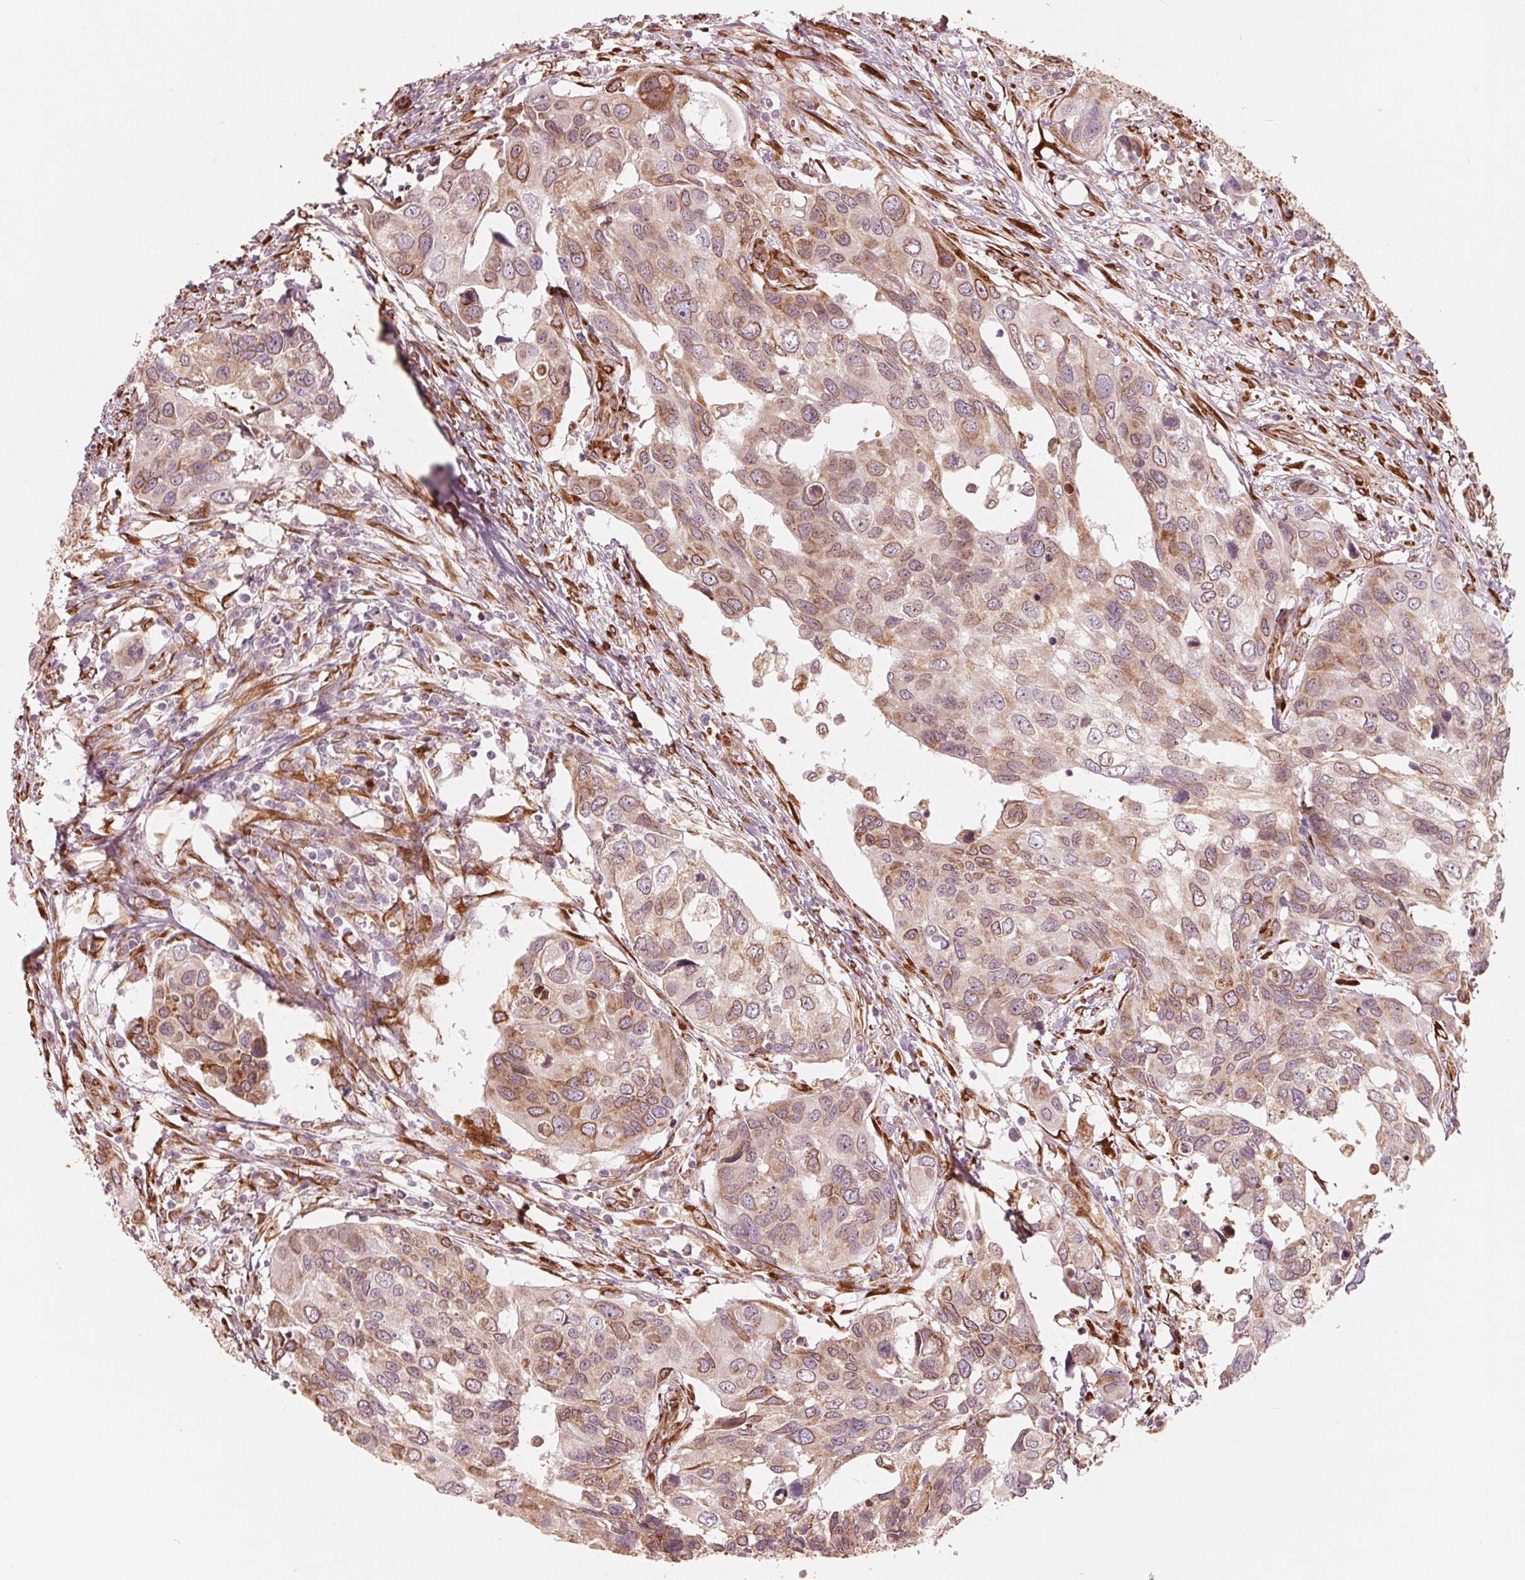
{"staining": {"intensity": "moderate", "quantity": ">75%", "location": "cytoplasmic/membranous"}, "tissue": "urothelial cancer", "cell_type": "Tumor cells", "image_type": "cancer", "snomed": [{"axis": "morphology", "description": "Urothelial carcinoma, High grade"}, {"axis": "topography", "description": "Urinary bladder"}], "caption": "Moderate cytoplasmic/membranous protein staining is seen in approximately >75% of tumor cells in urothelial cancer.", "gene": "IKBIP", "patient": {"sex": "male", "age": 60}}